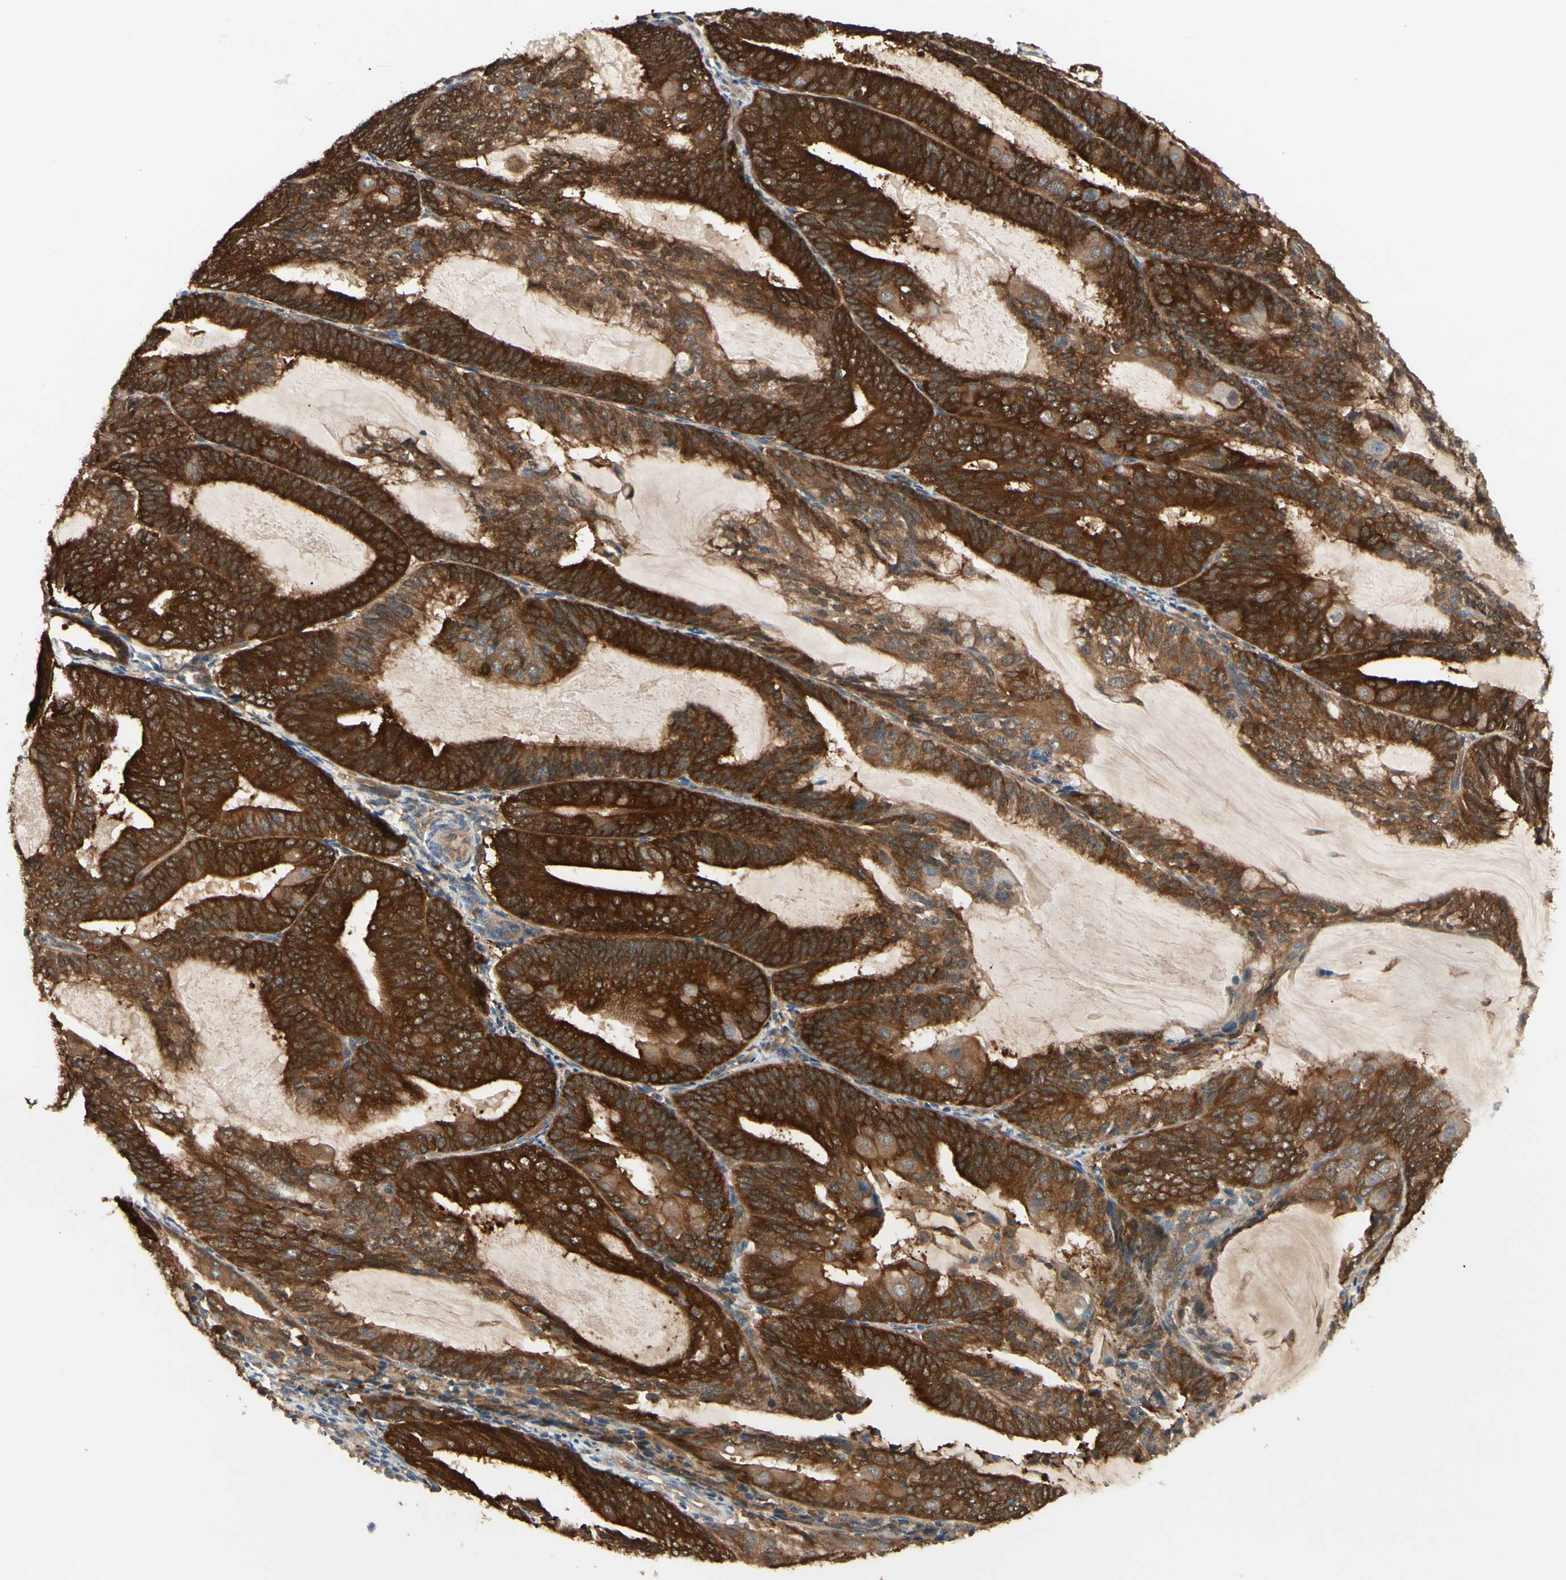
{"staining": {"intensity": "strong", "quantity": ">75%", "location": "cytoplasmic/membranous"}, "tissue": "endometrial cancer", "cell_type": "Tumor cells", "image_type": "cancer", "snomed": [{"axis": "morphology", "description": "Adenocarcinoma, NOS"}, {"axis": "topography", "description": "Endometrium"}], "caption": "Protein staining exhibits strong cytoplasmic/membranous staining in approximately >75% of tumor cells in endometrial adenocarcinoma.", "gene": "NME1-NME2", "patient": {"sex": "female", "age": 81}}